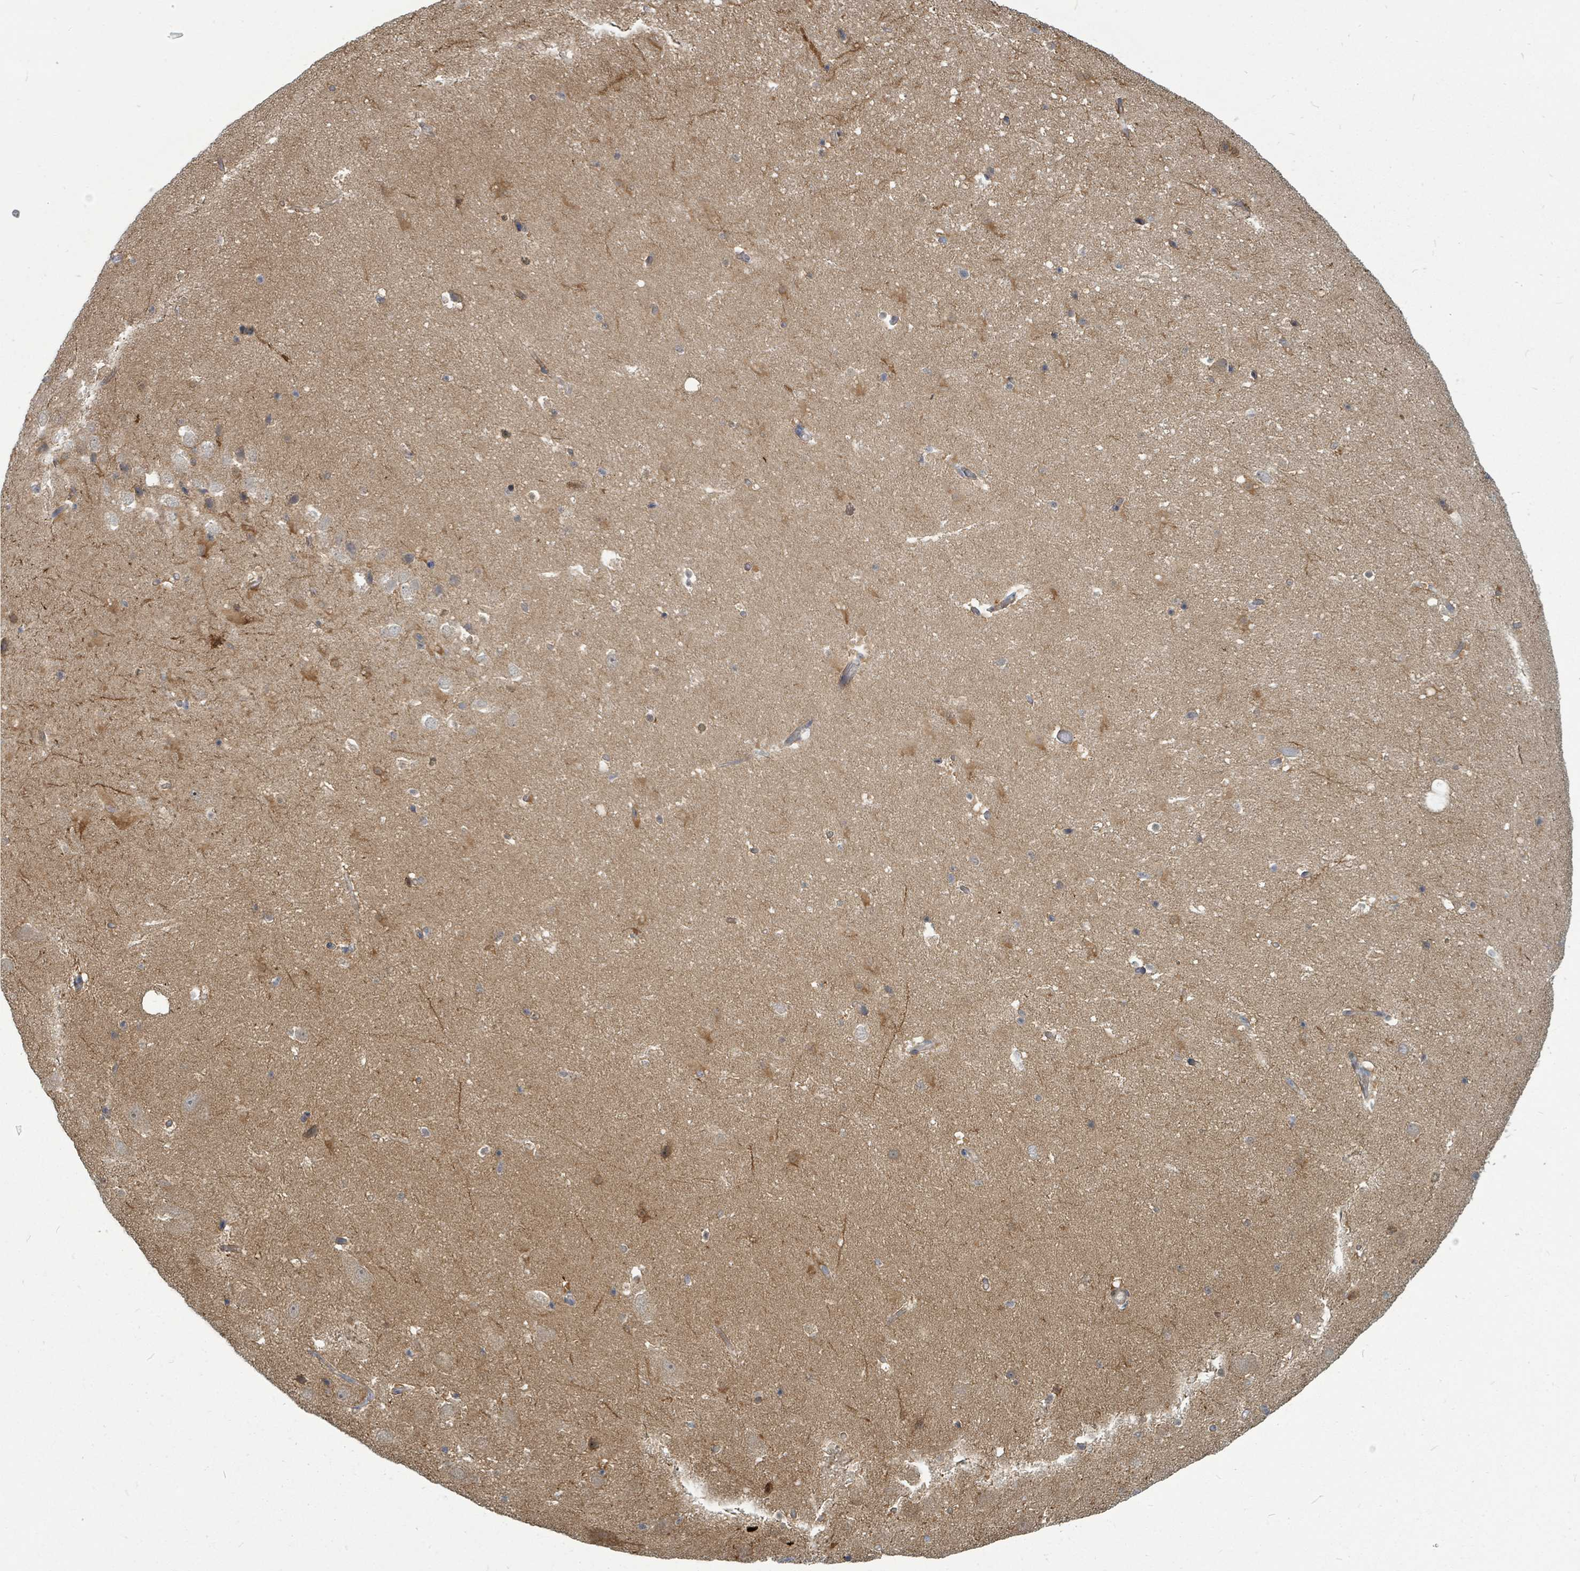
{"staining": {"intensity": "weak", "quantity": "25%-75%", "location": "cytoplasmic/membranous"}, "tissue": "hippocampus", "cell_type": "Glial cells", "image_type": "normal", "snomed": [{"axis": "morphology", "description": "Normal tissue, NOS"}, {"axis": "topography", "description": "Hippocampus"}], "caption": "DAB immunohistochemical staining of benign hippocampus shows weak cytoplasmic/membranous protein staining in about 25%-75% of glial cells.", "gene": "TRDMT1", "patient": {"sex": "male", "age": 37}}